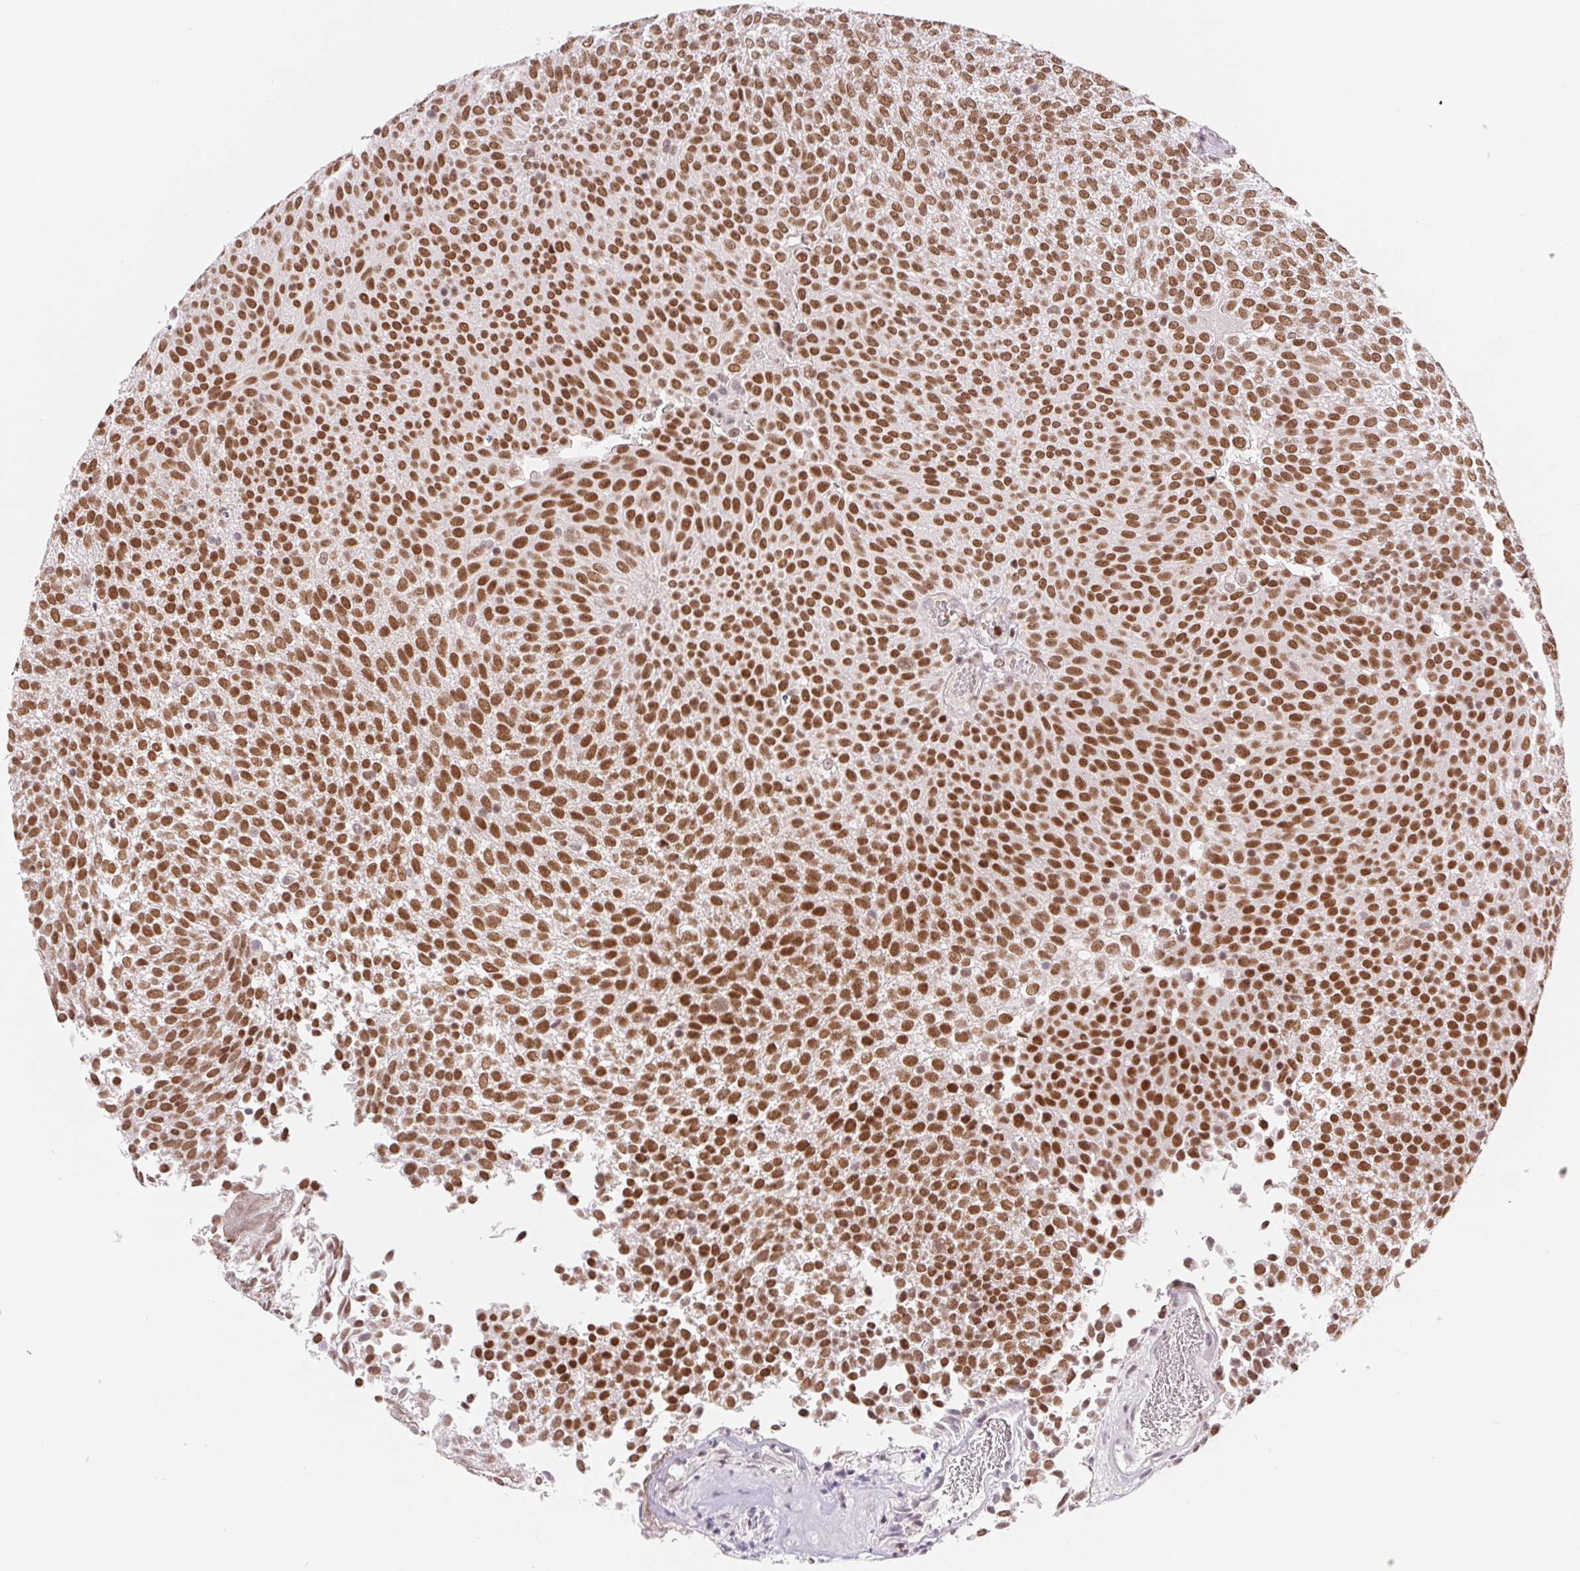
{"staining": {"intensity": "strong", "quantity": ">75%", "location": "nuclear"}, "tissue": "urothelial cancer", "cell_type": "Tumor cells", "image_type": "cancer", "snomed": [{"axis": "morphology", "description": "Urothelial carcinoma, Low grade"}, {"axis": "topography", "description": "Urinary bladder"}], "caption": "Tumor cells demonstrate strong nuclear staining in about >75% of cells in urothelial cancer. (DAB (3,3'-diaminobenzidine) = brown stain, brightfield microscopy at high magnification).", "gene": "TRERF1", "patient": {"sex": "female", "age": 79}}